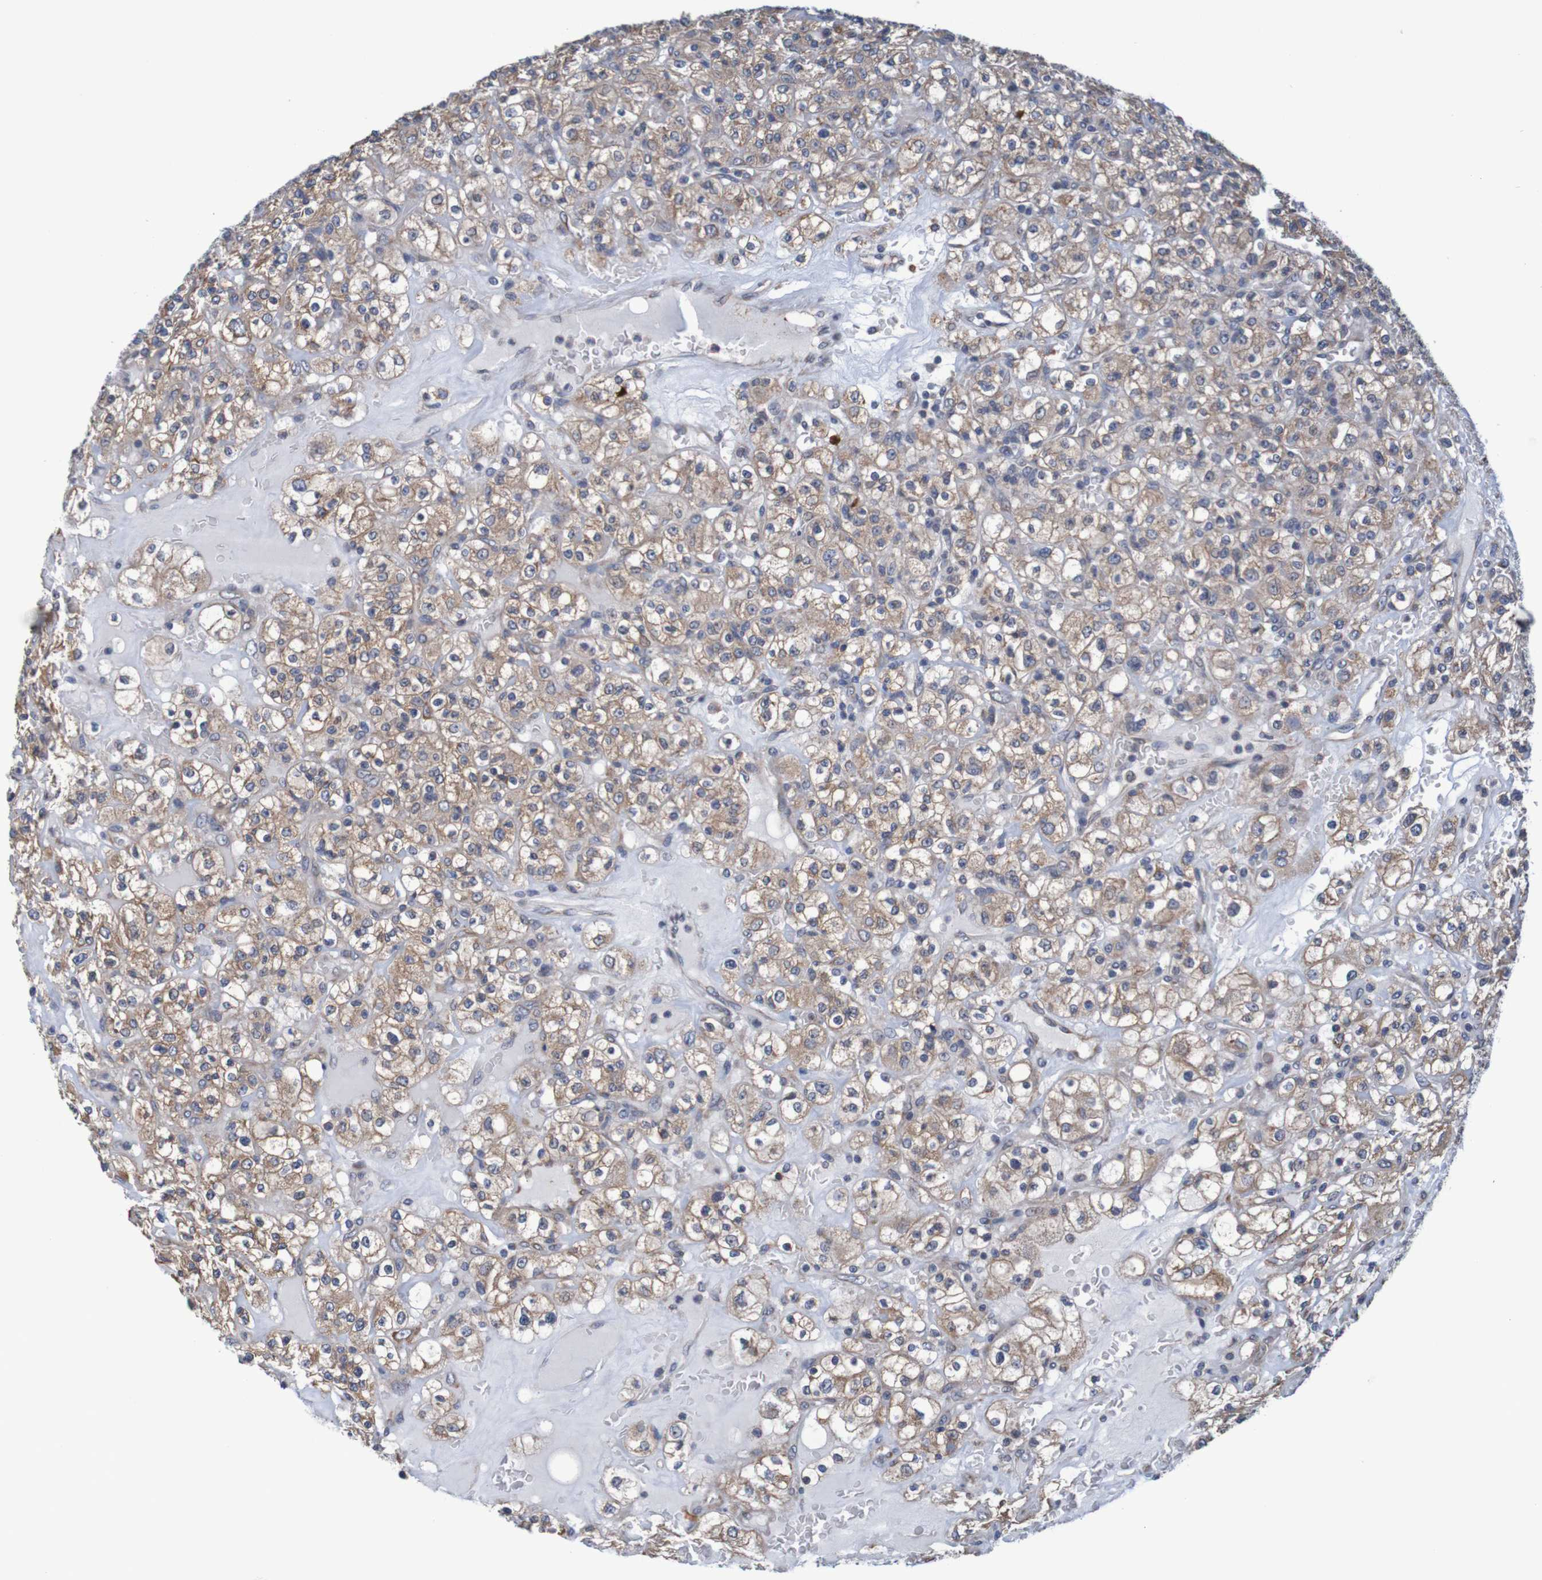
{"staining": {"intensity": "moderate", "quantity": ">75%", "location": "cytoplasmic/membranous"}, "tissue": "renal cancer", "cell_type": "Tumor cells", "image_type": "cancer", "snomed": [{"axis": "morphology", "description": "Normal tissue, NOS"}, {"axis": "morphology", "description": "Adenocarcinoma, NOS"}, {"axis": "topography", "description": "Kidney"}], "caption": "Protein staining of renal cancer (adenocarcinoma) tissue reveals moderate cytoplasmic/membranous expression in about >75% of tumor cells.", "gene": "CLDN18", "patient": {"sex": "female", "age": 72}}